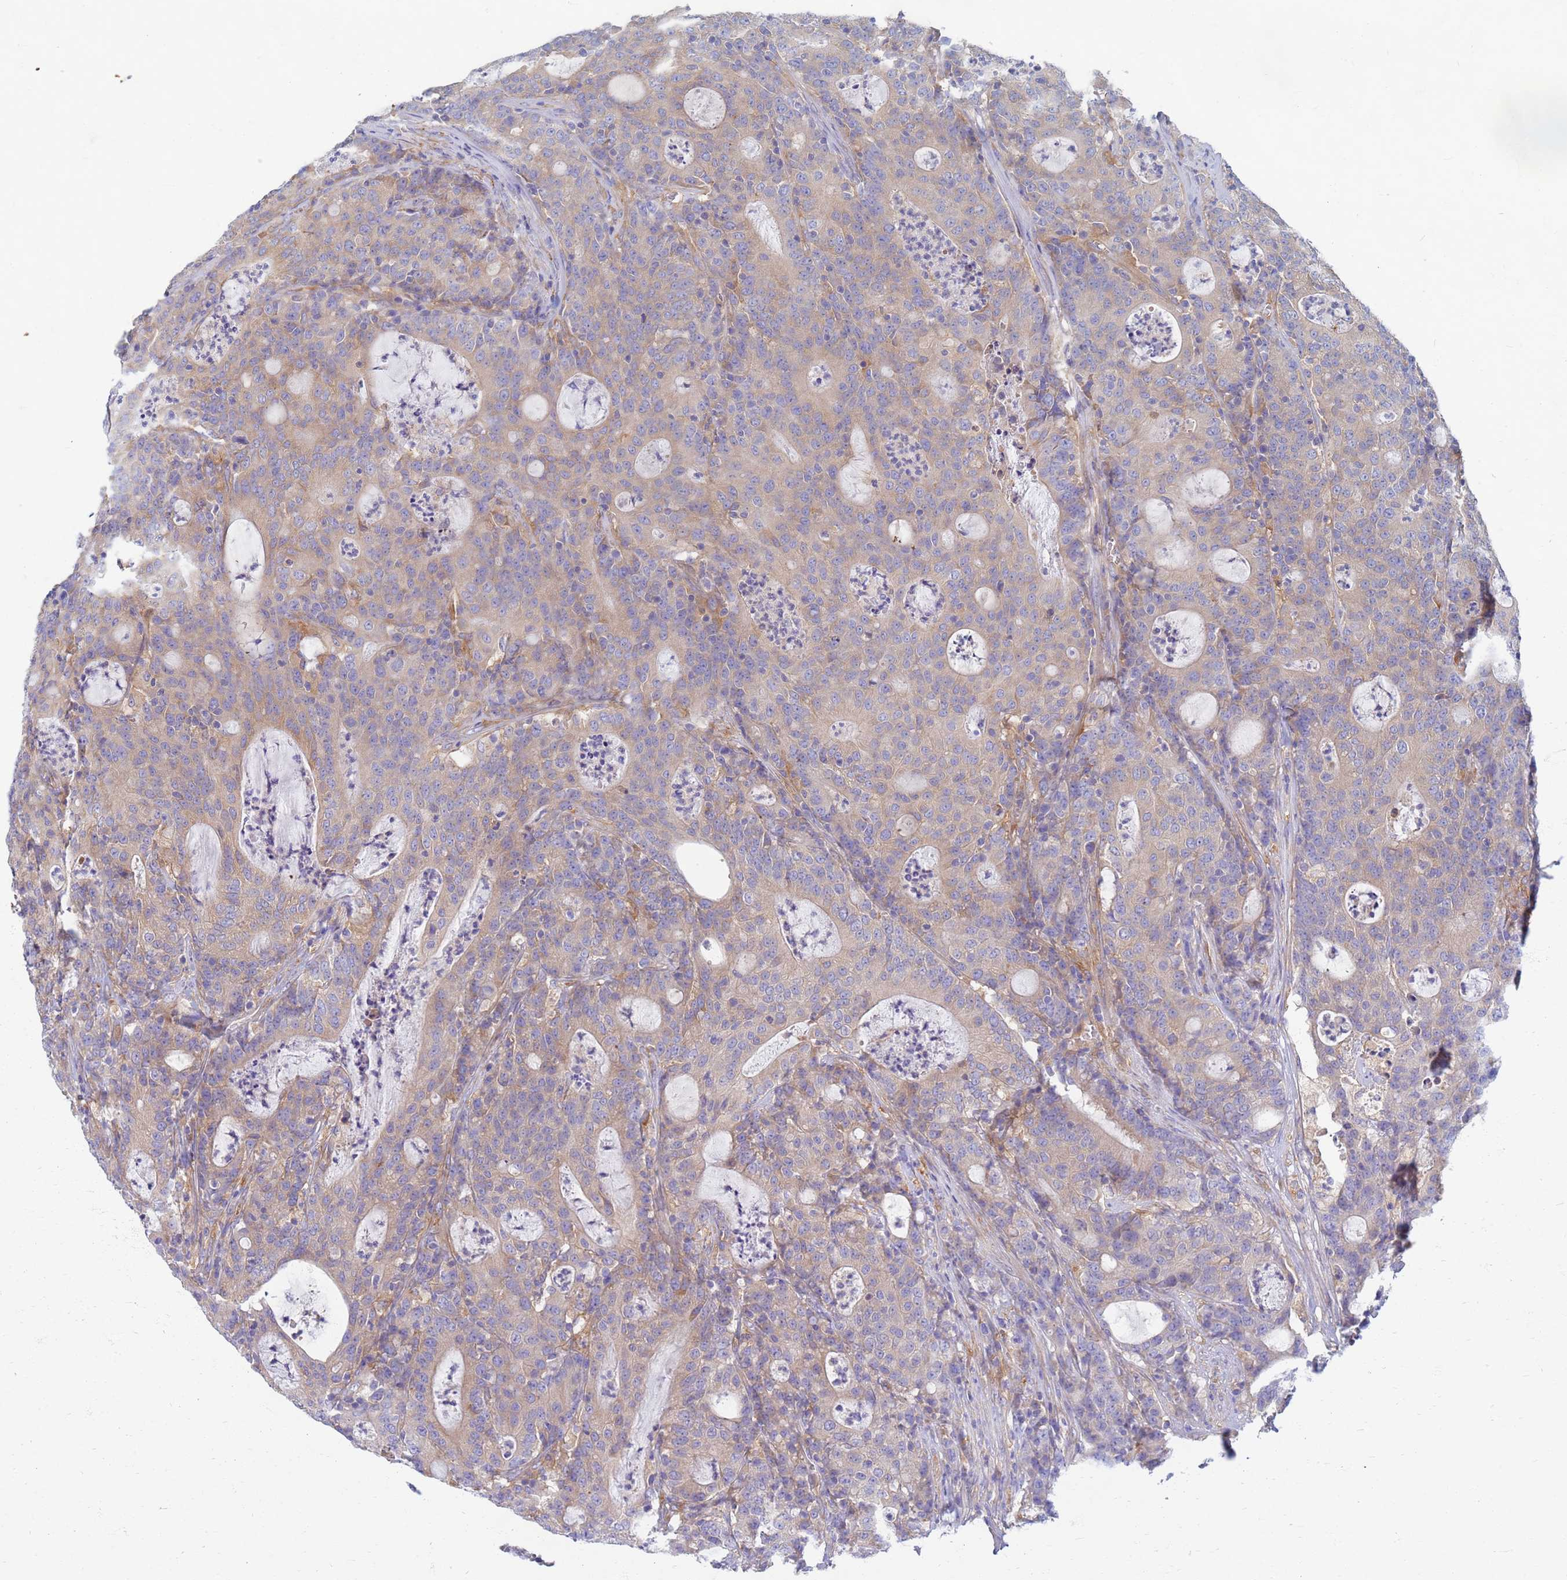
{"staining": {"intensity": "weak", "quantity": "25%-75%", "location": "cytoplasmic/membranous"}, "tissue": "colorectal cancer", "cell_type": "Tumor cells", "image_type": "cancer", "snomed": [{"axis": "morphology", "description": "Adenocarcinoma, NOS"}, {"axis": "topography", "description": "Colon"}], "caption": "Colorectal adenocarcinoma stained for a protein reveals weak cytoplasmic/membranous positivity in tumor cells.", "gene": "EEA1", "patient": {"sex": "male", "age": 83}}